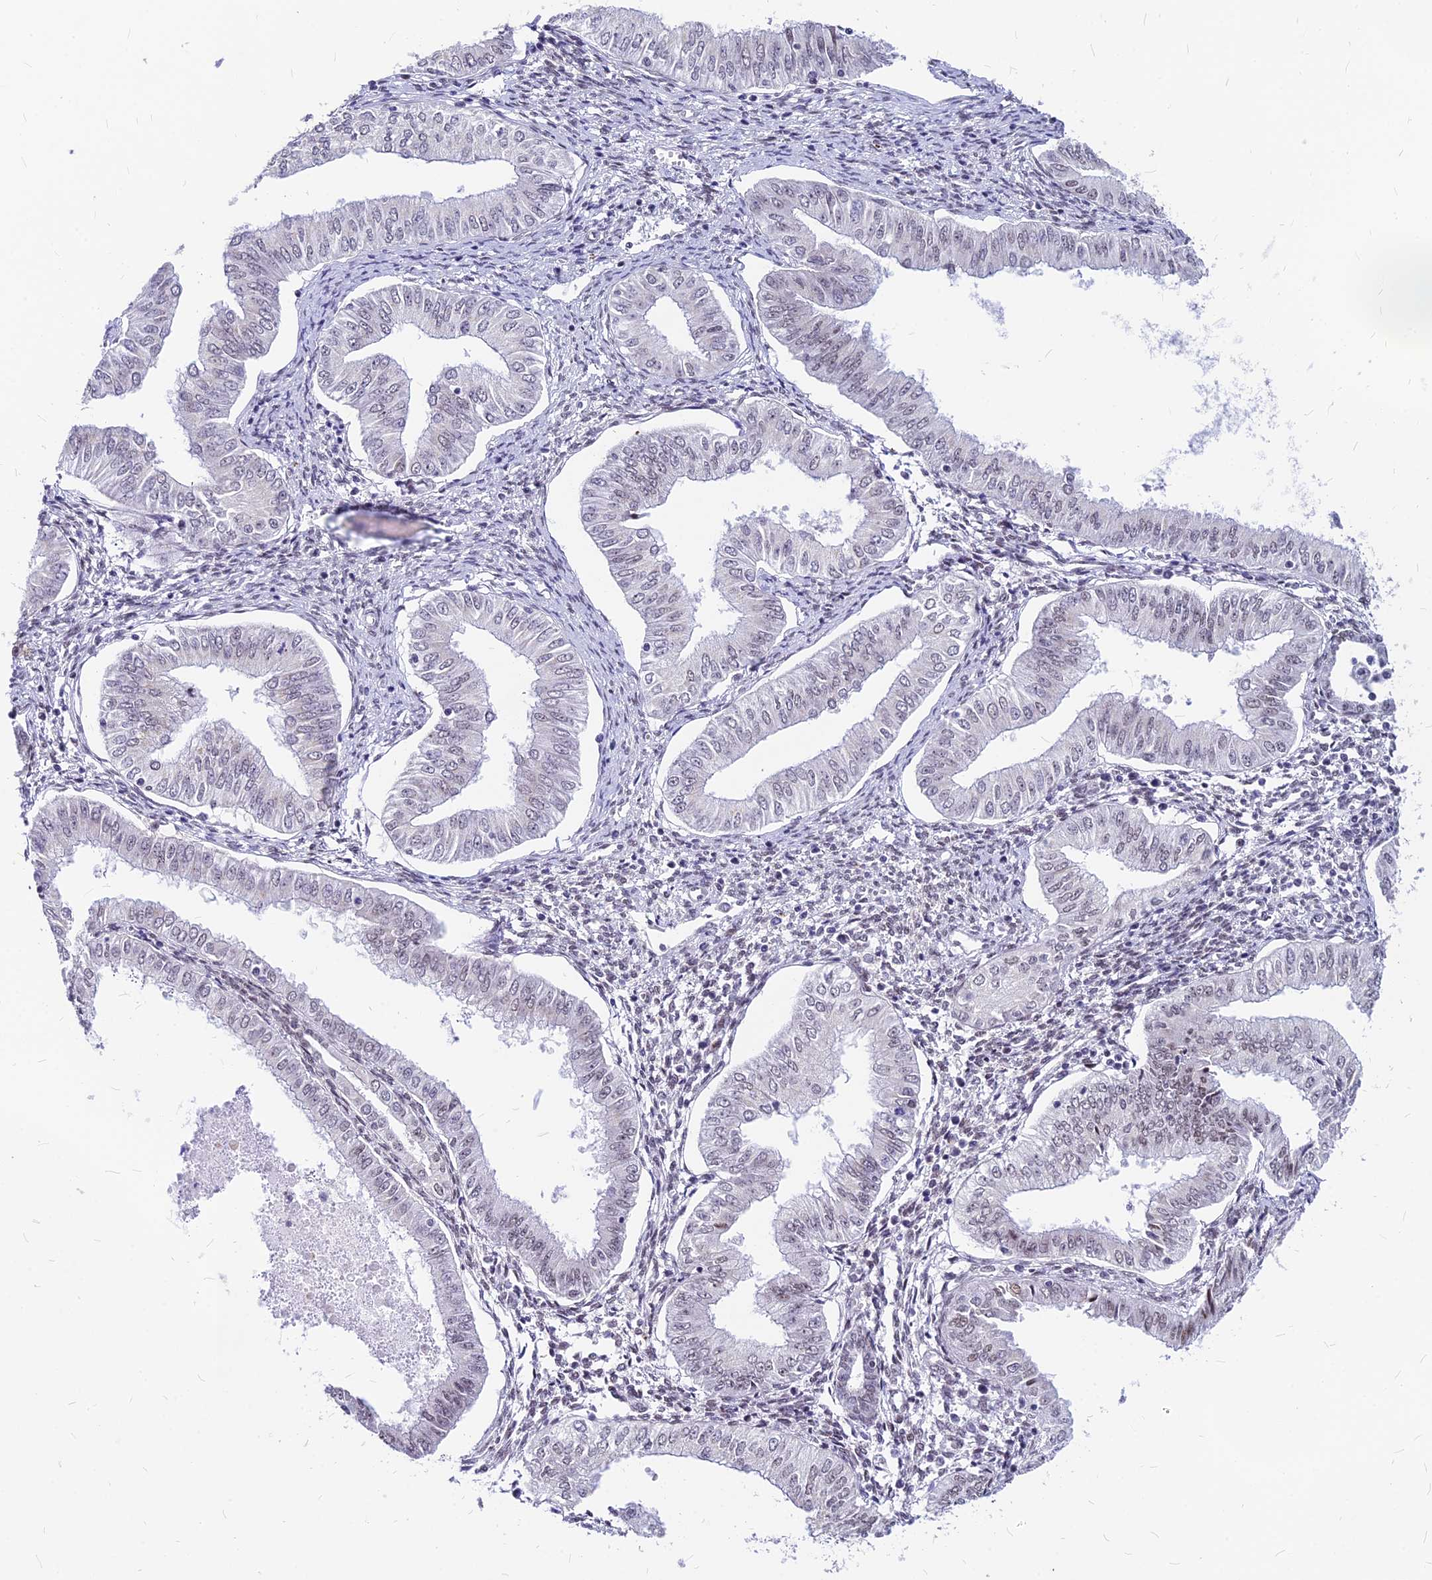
{"staining": {"intensity": "weak", "quantity": "<25%", "location": "nuclear"}, "tissue": "endometrial cancer", "cell_type": "Tumor cells", "image_type": "cancer", "snomed": [{"axis": "morphology", "description": "Normal tissue, NOS"}, {"axis": "morphology", "description": "Adenocarcinoma, NOS"}, {"axis": "topography", "description": "Endometrium"}], "caption": "Endometrial cancer (adenocarcinoma) stained for a protein using immunohistochemistry (IHC) shows no staining tumor cells.", "gene": "KCTD13", "patient": {"sex": "female", "age": 53}}